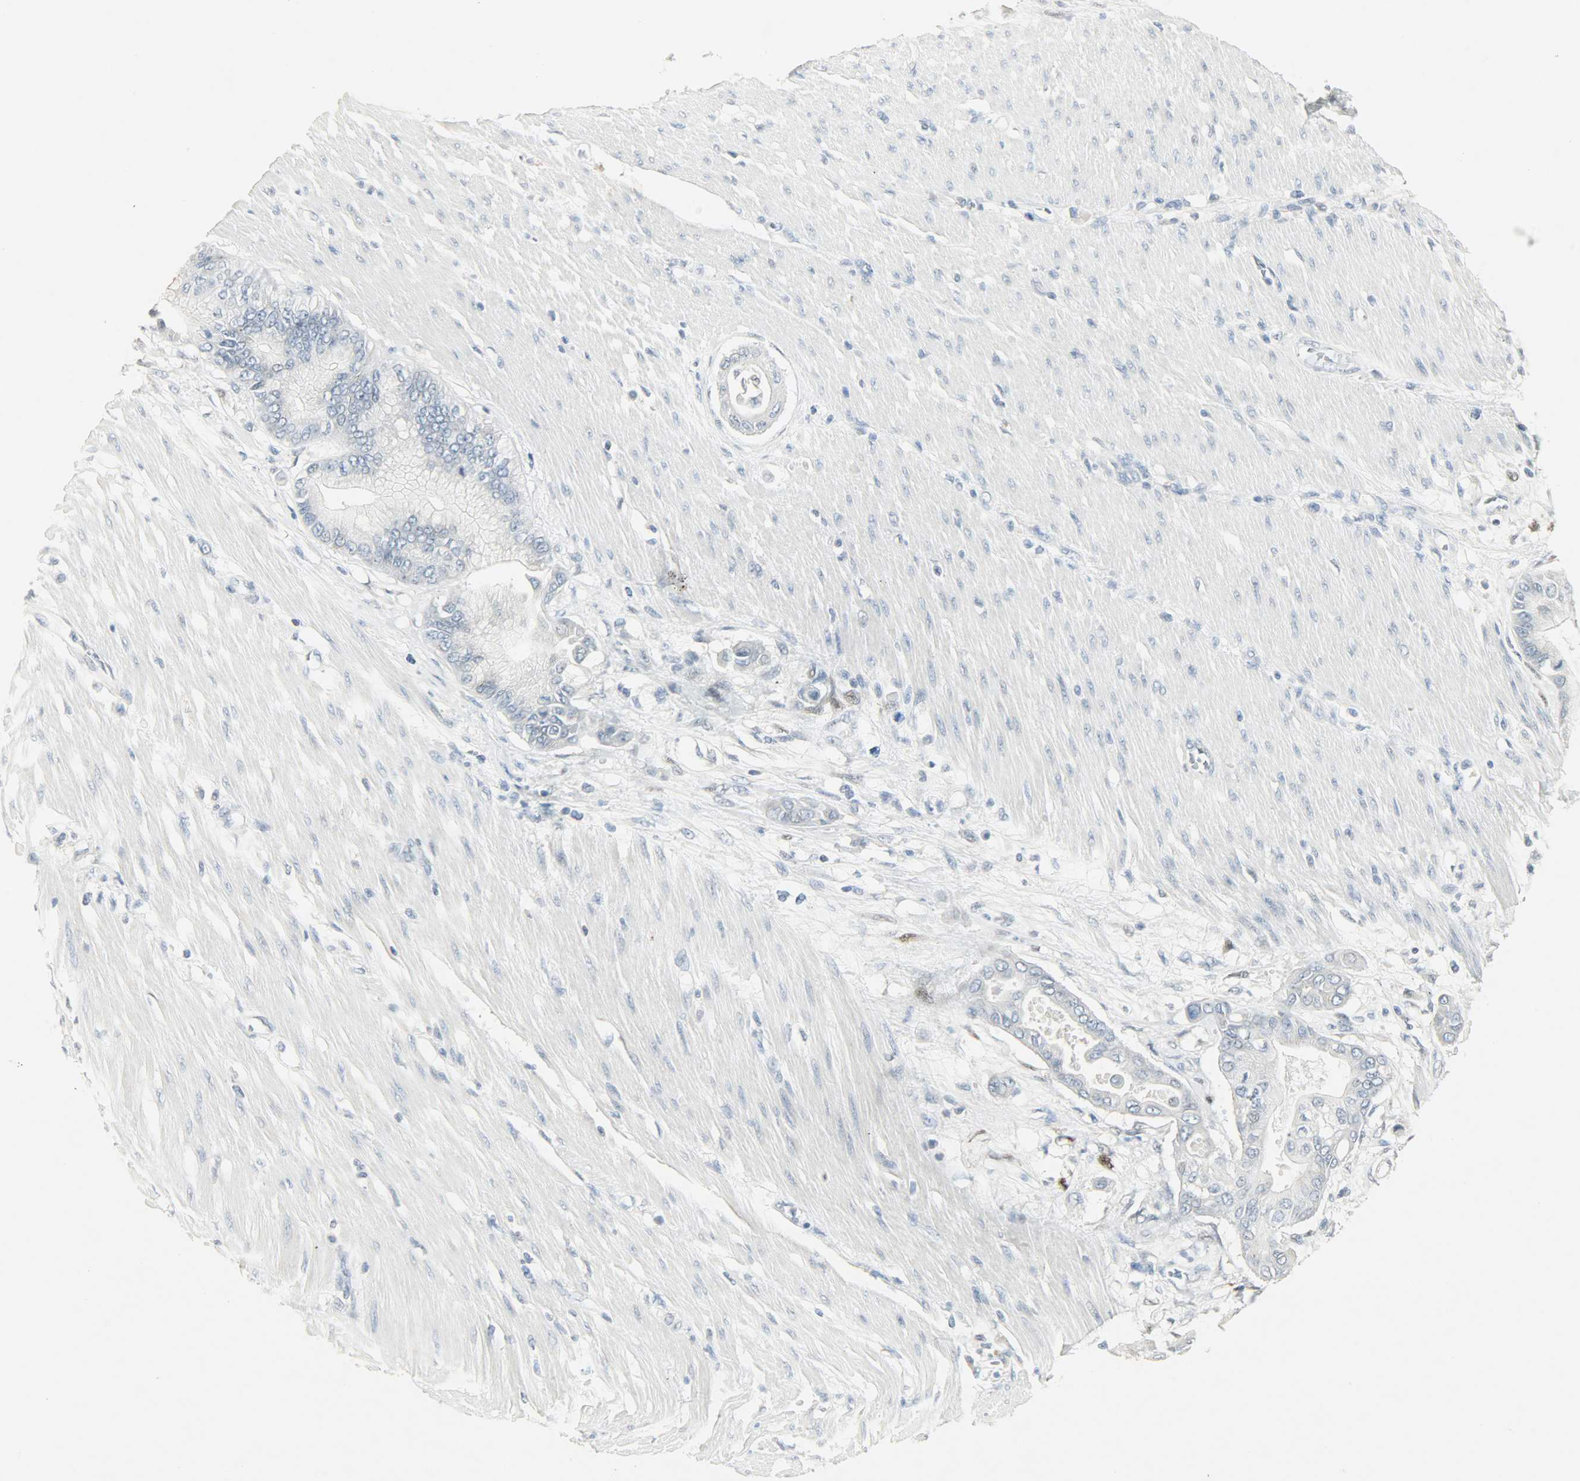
{"staining": {"intensity": "negative", "quantity": "none", "location": "none"}, "tissue": "pancreatic cancer", "cell_type": "Tumor cells", "image_type": "cancer", "snomed": [{"axis": "morphology", "description": "Adenocarcinoma, NOS"}, {"axis": "morphology", "description": "Adenocarcinoma, metastatic, NOS"}, {"axis": "topography", "description": "Lymph node"}, {"axis": "topography", "description": "Pancreas"}, {"axis": "topography", "description": "Duodenum"}], "caption": "Immunohistochemical staining of human pancreatic cancer shows no significant positivity in tumor cells.", "gene": "CAMK4", "patient": {"sex": "female", "age": 64}}